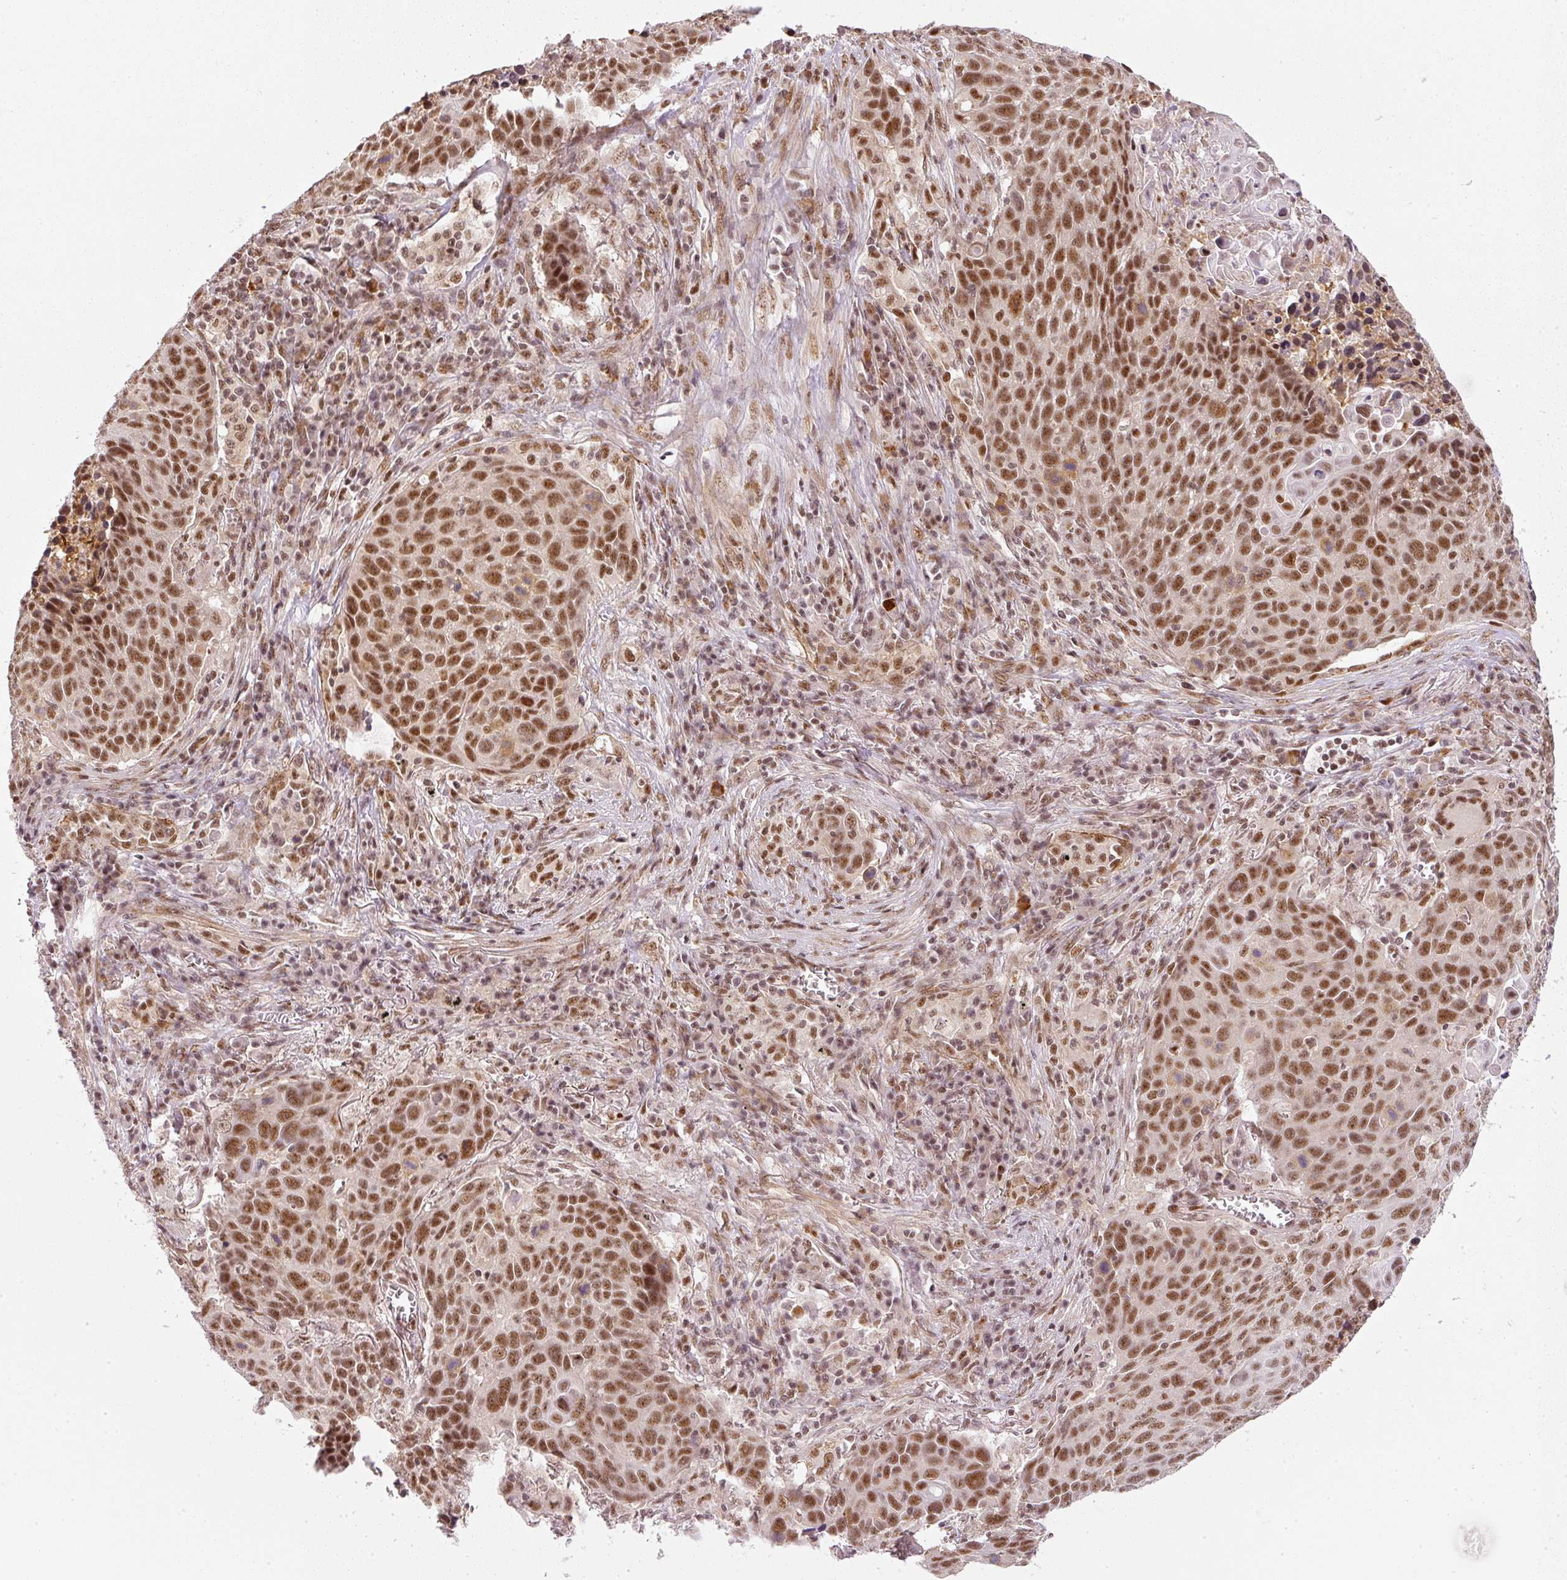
{"staining": {"intensity": "moderate", "quantity": ">75%", "location": "nuclear"}, "tissue": "lung cancer", "cell_type": "Tumor cells", "image_type": "cancer", "snomed": [{"axis": "morphology", "description": "Squamous cell carcinoma, NOS"}, {"axis": "topography", "description": "Lung"}], "caption": "Immunohistochemical staining of human lung cancer (squamous cell carcinoma) reveals medium levels of moderate nuclear positivity in approximately >75% of tumor cells.", "gene": "THOC6", "patient": {"sex": "male", "age": 78}}